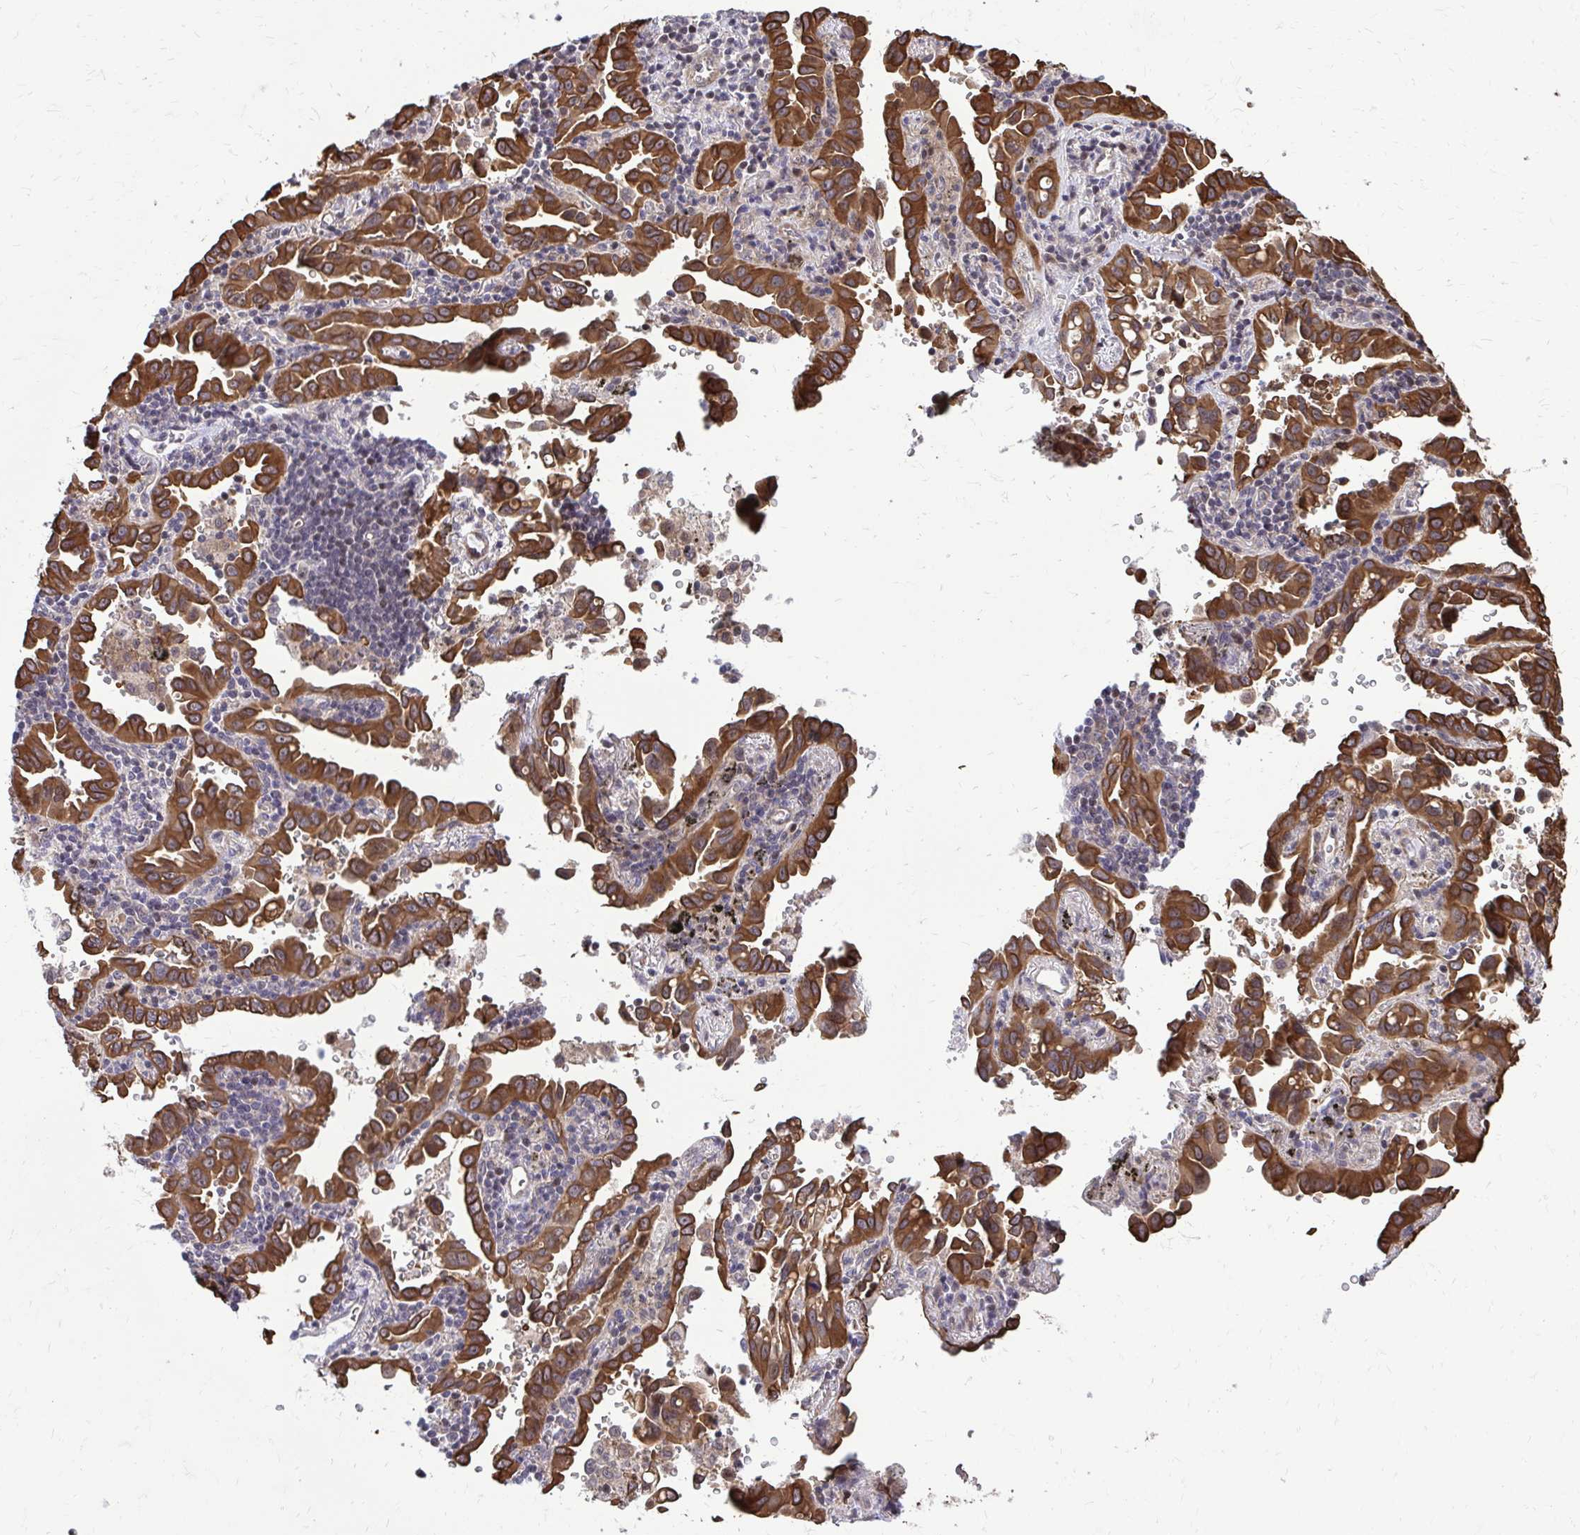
{"staining": {"intensity": "strong", "quantity": ">75%", "location": "cytoplasmic/membranous"}, "tissue": "lung cancer", "cell_type": "Tumor cells", "image_type": "cancer", "snomed": [{"axis": "morphology", "description": "Adenocarcinoma, NOS"}, {"axis": "topography", "description": "Lung"}], "caption": "High-magnification brightfield microscopy of lung cancer (adenocarcinoma) stained with DAB (3,3'-diaminobenzidine) (brown) and counterstained with hematoxylin (blue). tumor cells exhibit strong cytoplasmic/membranous staining is present in approximately>75% of cells. (IHC, brightfield microscopy, high magnification).", "gene": "ANKRD30B", "patient": {"sex": "male", "age": 68}}